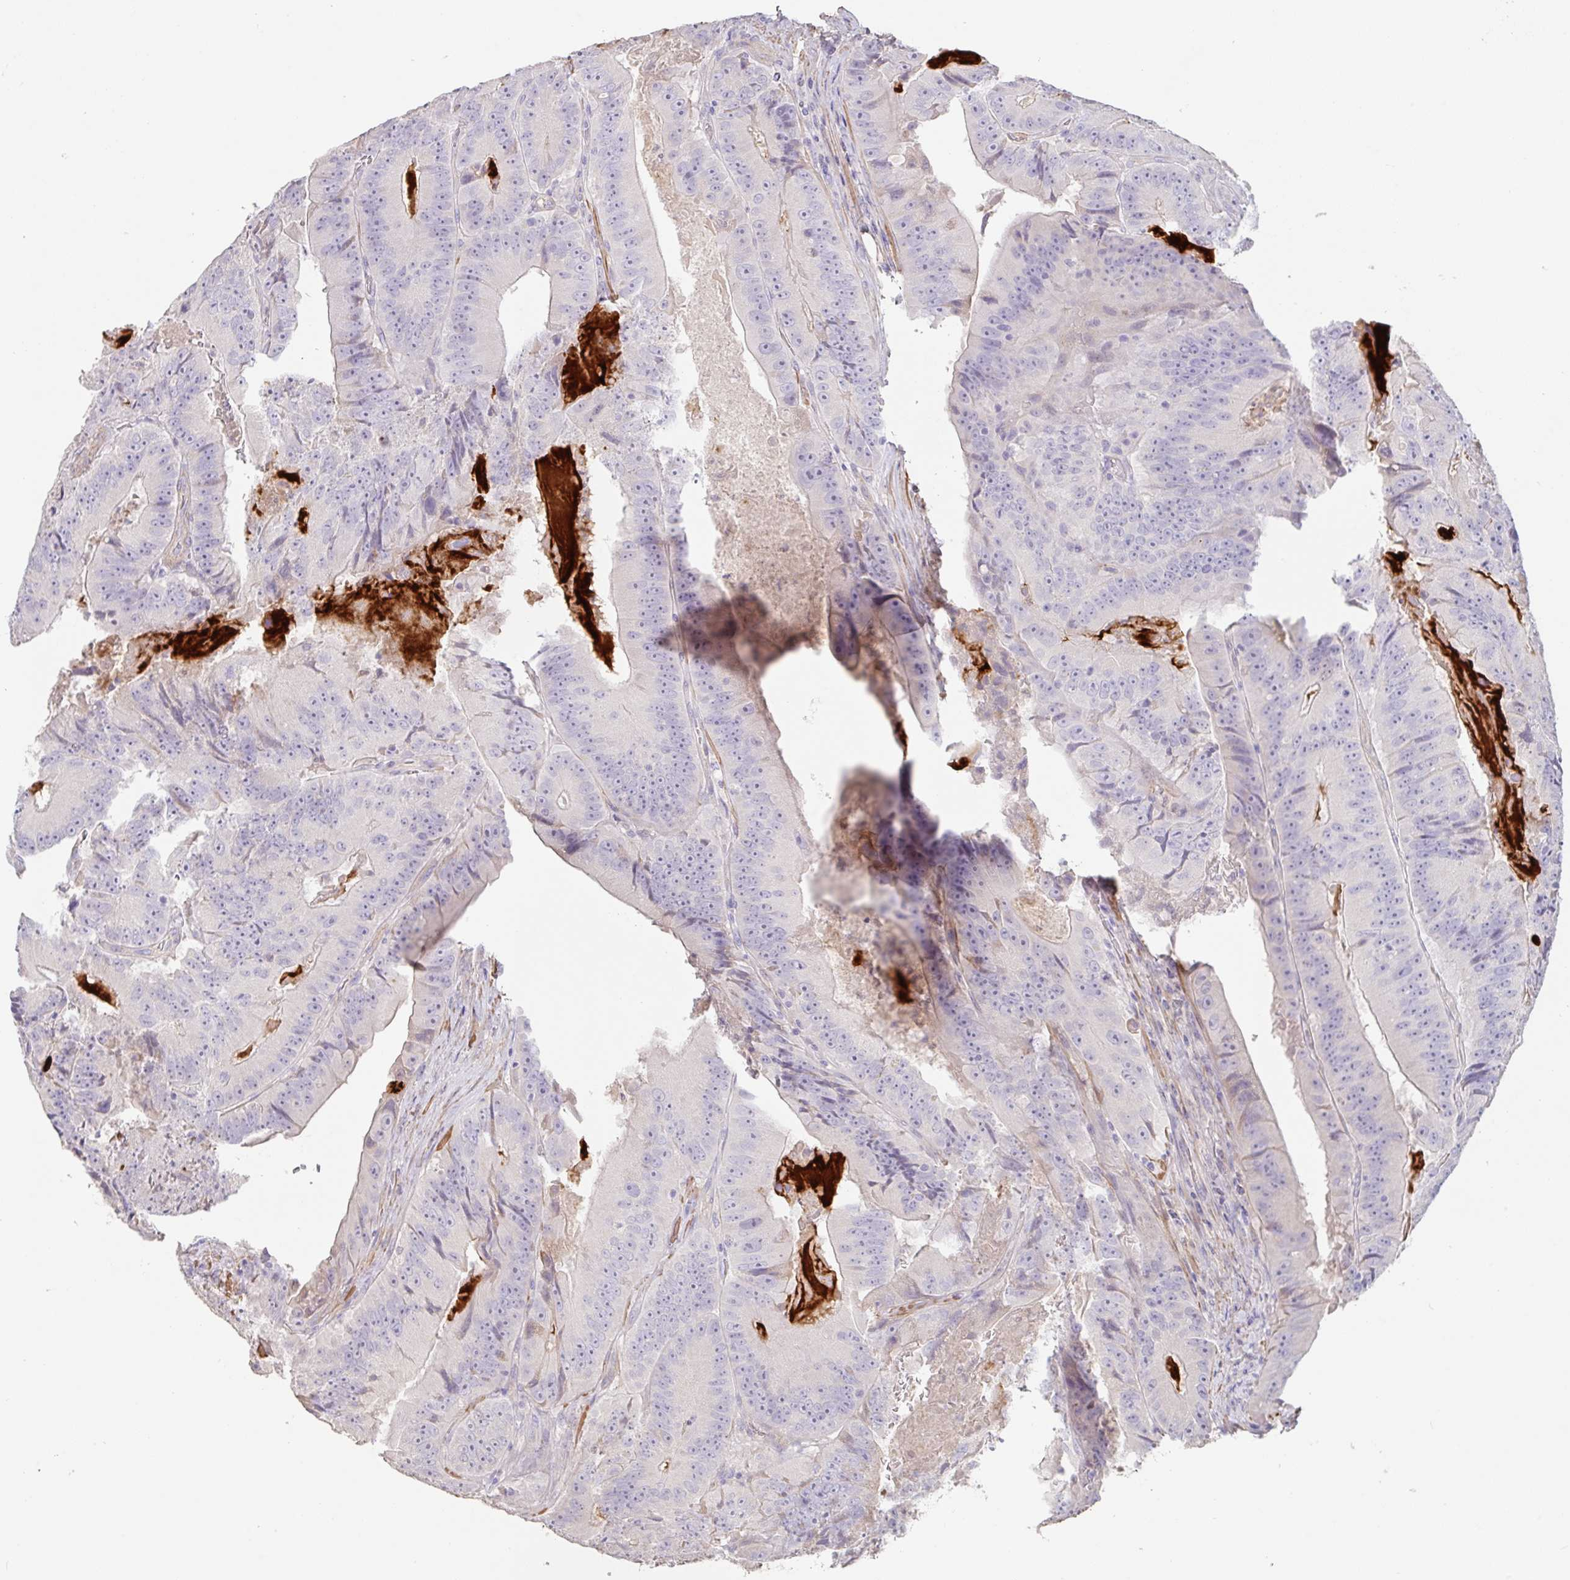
{"staining": {"intensity": "negative", "quantity": "none", "location": "none"}, "tissue": "colorectal cancer", "cell_type": "Tumor cells", "image_type": "cancer", "snomed": [{"axis": "morphology", "description": "Adenocarcinoma, NOS"}, {"axis": "topography", "description": "Colon"}], "caption": "This is an immunohistochemistry image of adenocarcinoma (colorectal). There is no expression in tumor cells.", "gene": "PYGM", "patient": {"sex": "female", "age": 86}}